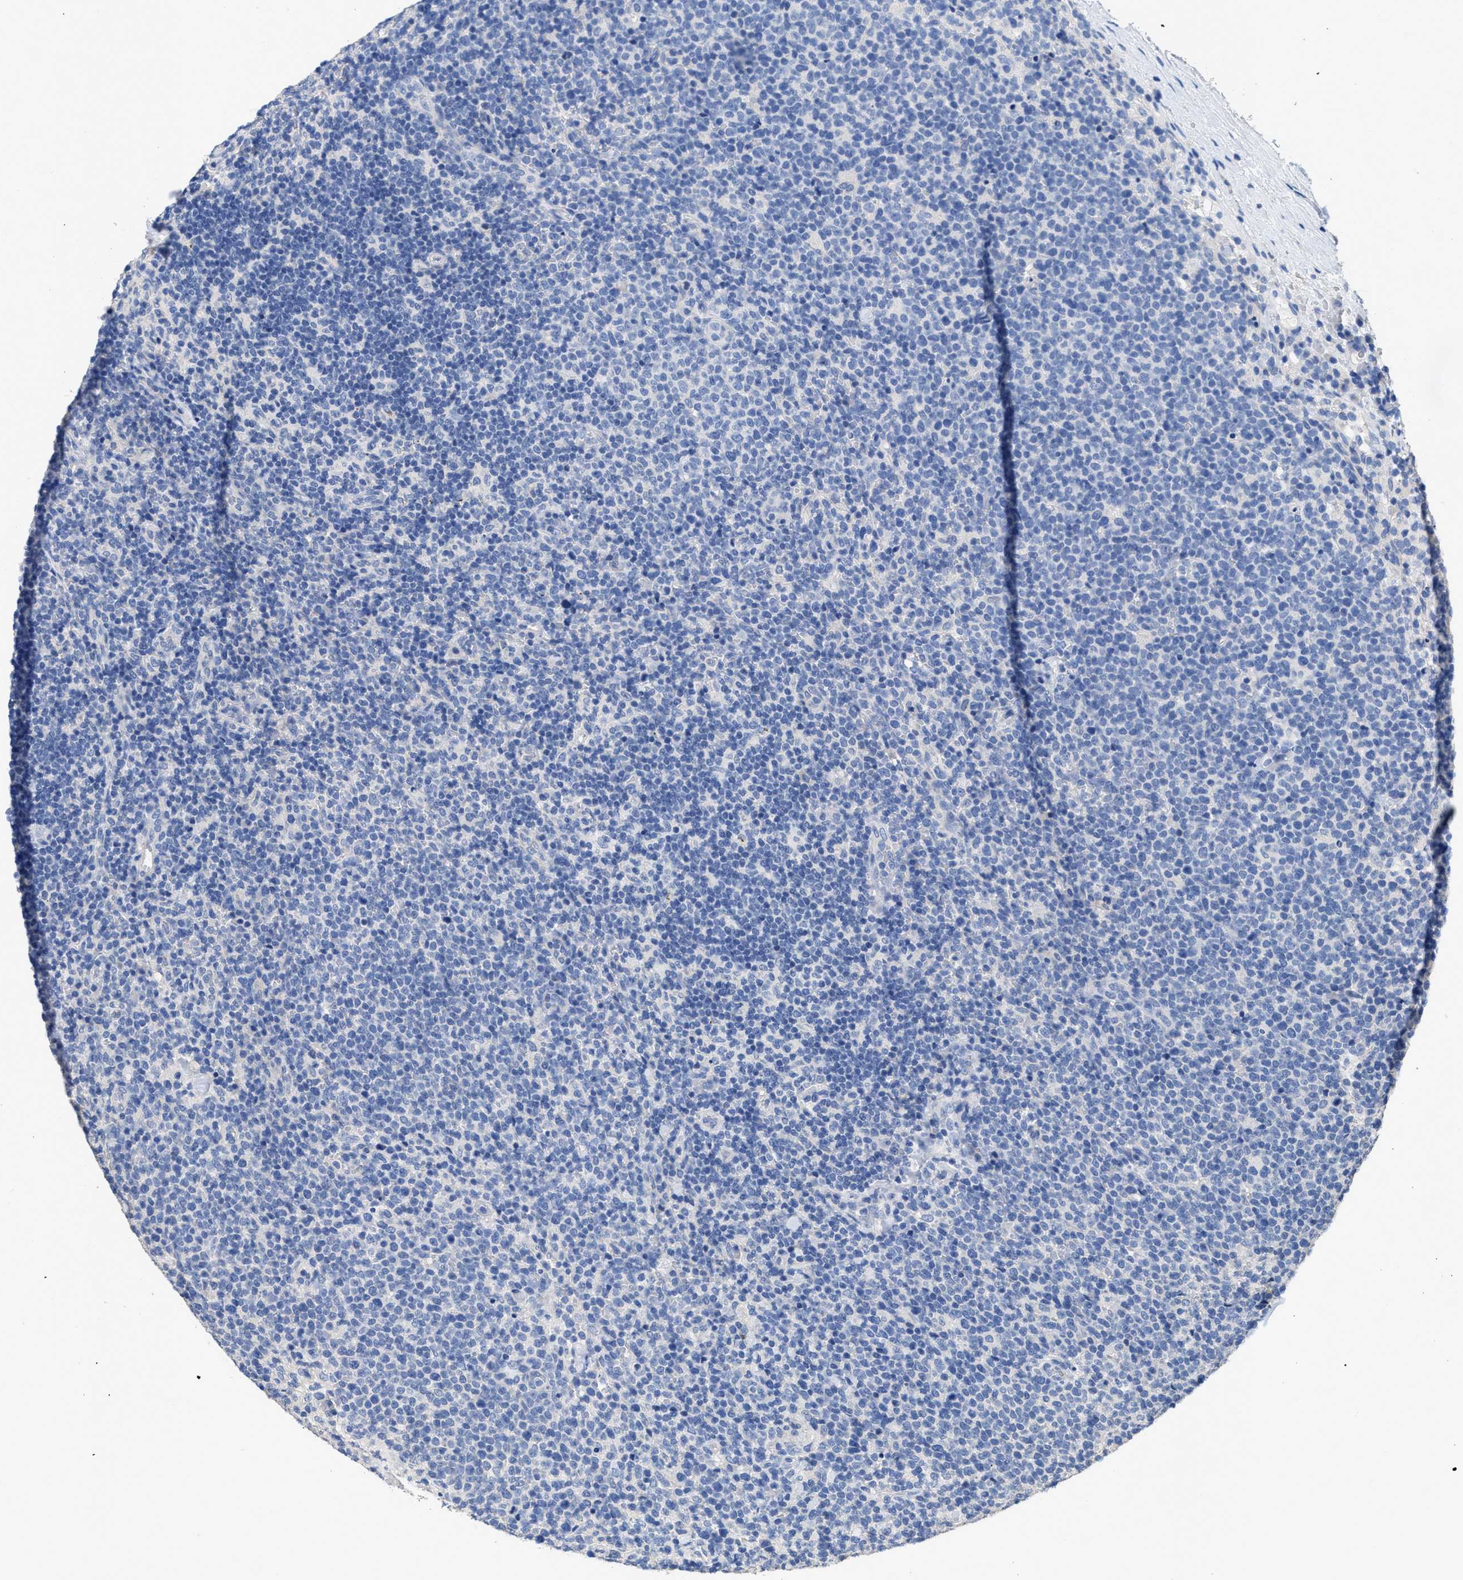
{"staining": {"intensity": "negative", "quantity": "none", "location": "none"}, "tissue": "lymphoma", "cell_type": "Tumor cells", "image_type": "cancer", "snomed": [{"axis": "morphology", "description": "Malignant lymphoma, non-Hodgkin's type, High grade"}, {"axis": "topography", "description": "Lymph node"}], "caption": "High power microscopy photomicrograph of an immunohistochemistry (IHC) image of lymphoma, revealing no significant positivity in tumor cells.", "gene": "CA9", "patient": {"sex": "male", "age": 61}}